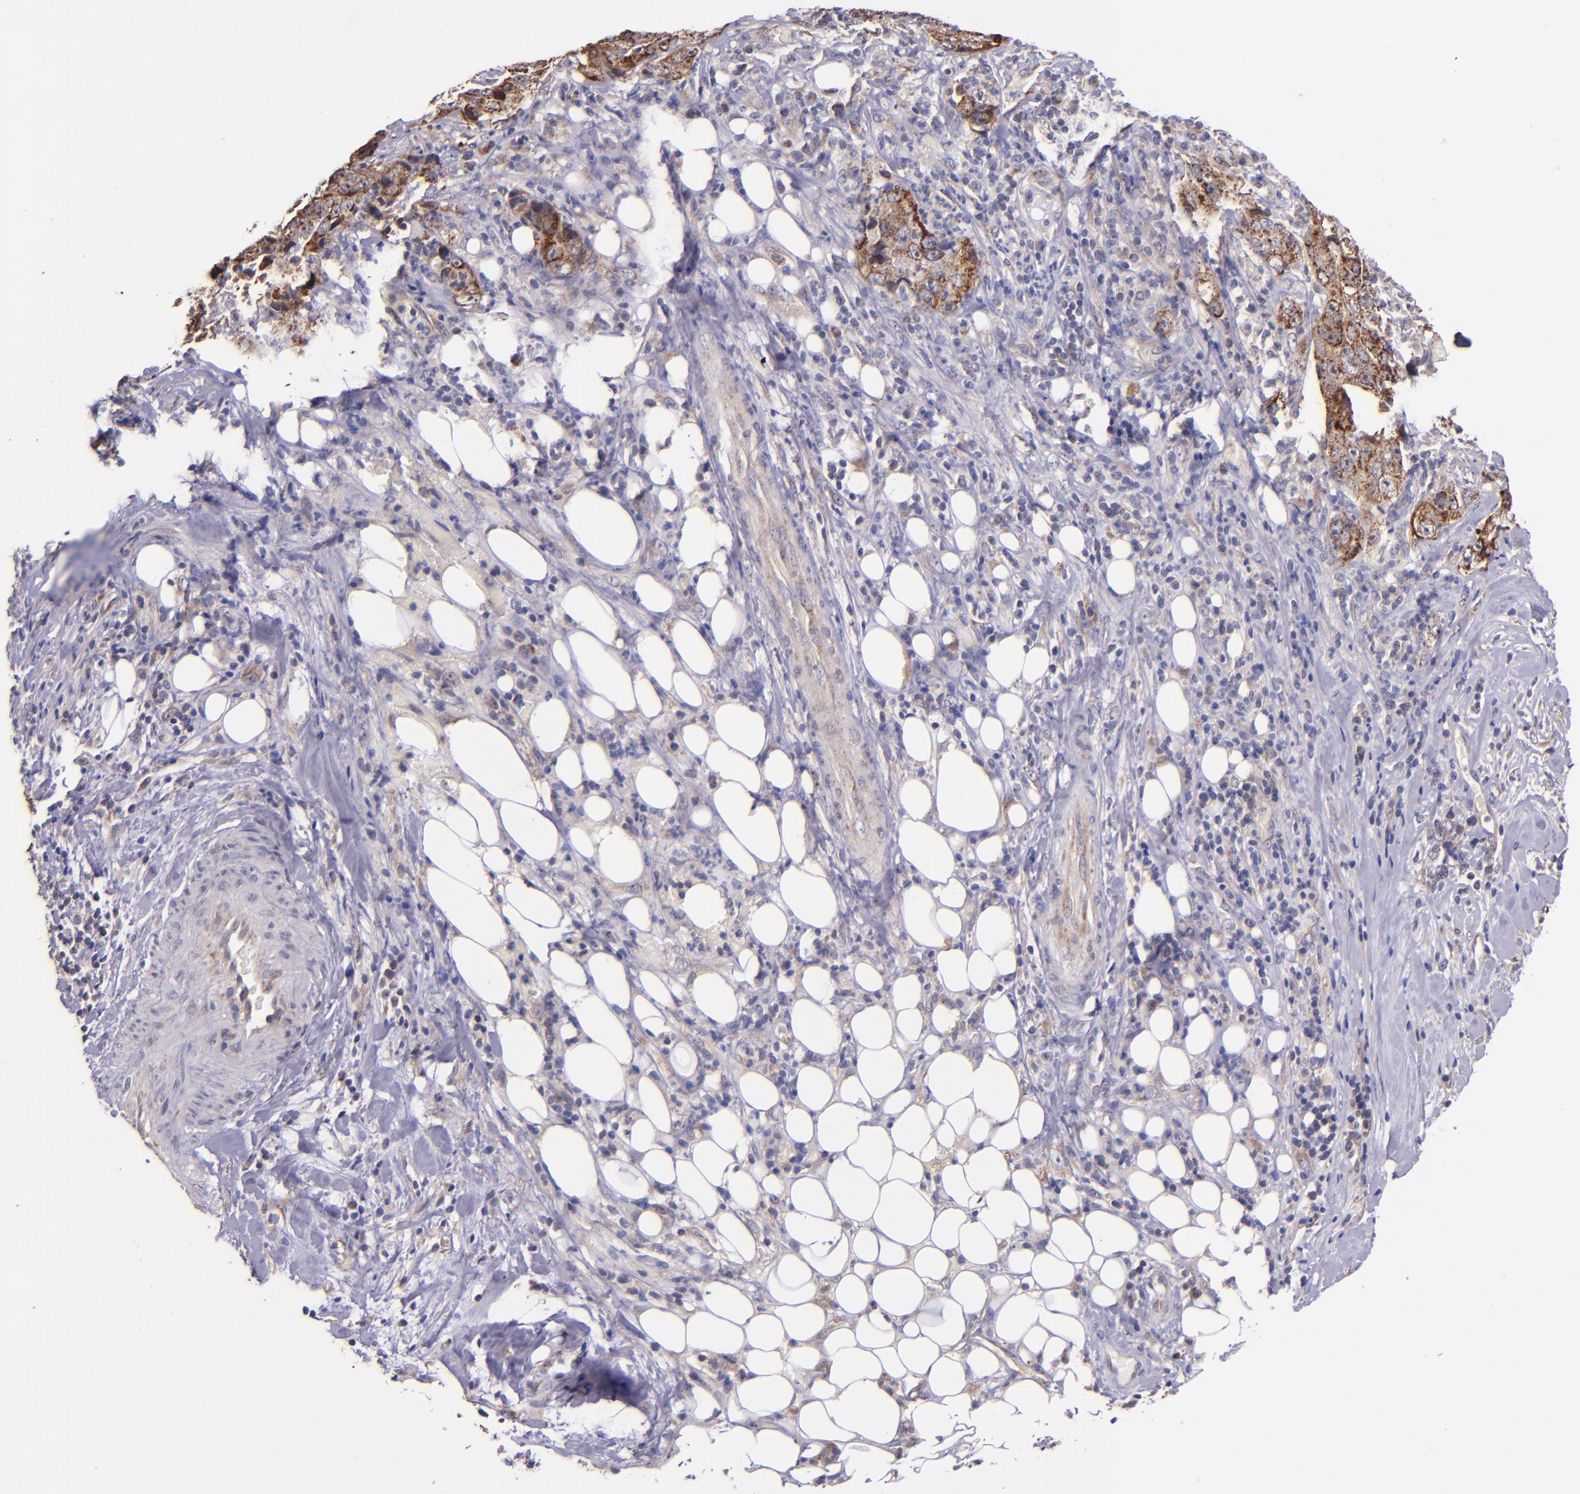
{"staining": {"intensity": "strong", "quantity": ">75%", "location": "cytoplasmic/membranous"}, "tissue": "lung cancer", "cell_type": "Tumor cells", "image_type": "cancer", "snomed": [{"axis": "morphology", "description": "Squamous cell carcinoma, NOS"}, {"axis": "topography", "description": "Lung"}], "caption": "Brown immunohistochemical staining in squamous cell carcinoma (lung) exhibits strong cytoplasmic/membranous positivity in about >75% of tumor cells.", "gene": "SHC1", "patient": {"sex": "male", "age": 64}}